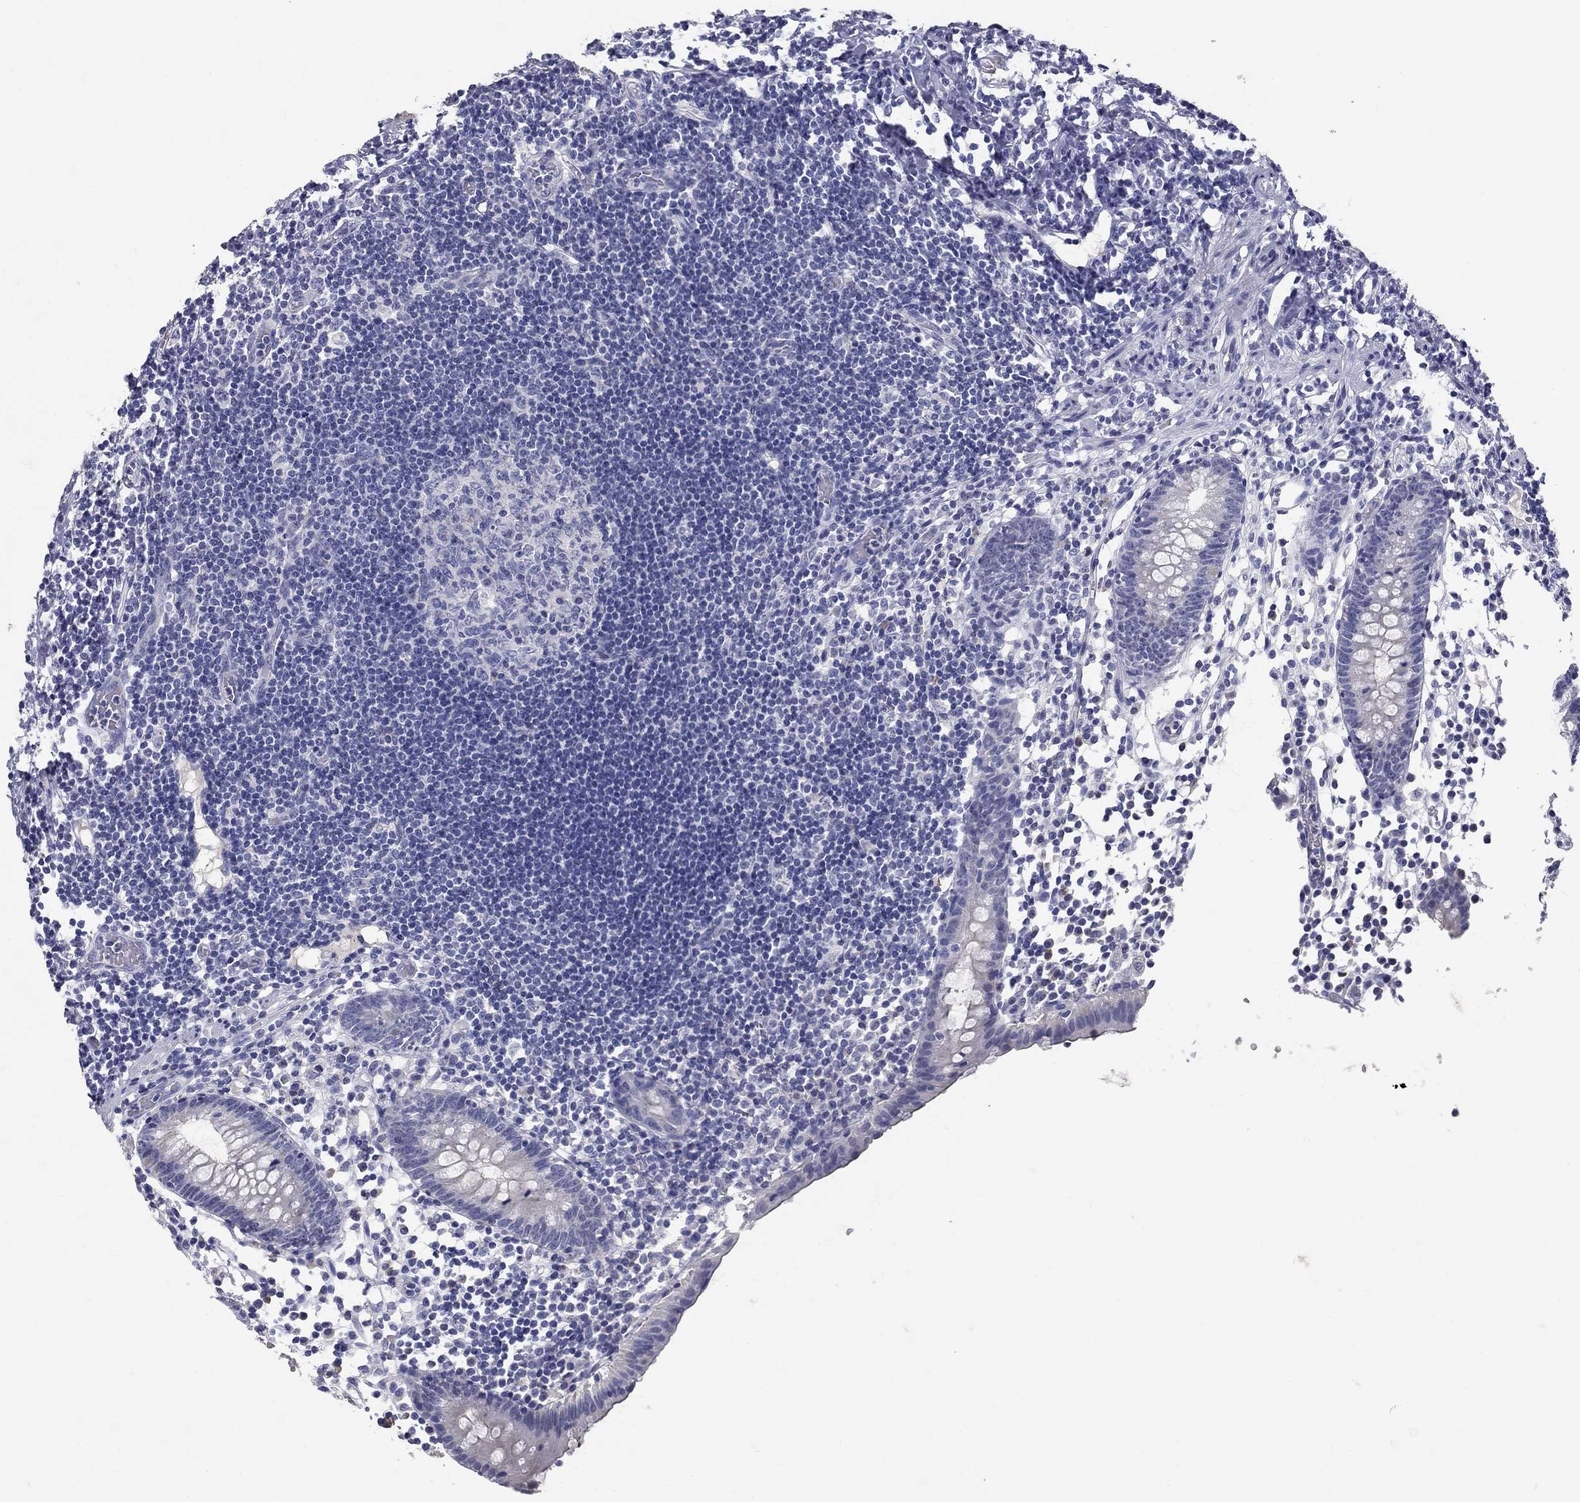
{"staining": {"intensity": "negative", "quantity": "none", "location": "none"}, "tissue": "appendix", "cell_type": "Glandular cells", "image_type": "normal", "snomed": [{"axis": "morphology", "description": "Normal tissue, NOS"}, {"axis": "topography", "description": "Appendix"}], "caption": "Glandular cells are negative for protein expression in benign human appendix. Nuclei are stained in blue.", "gene": "POMC", "patient": {"sex": "female", "age": 40}}